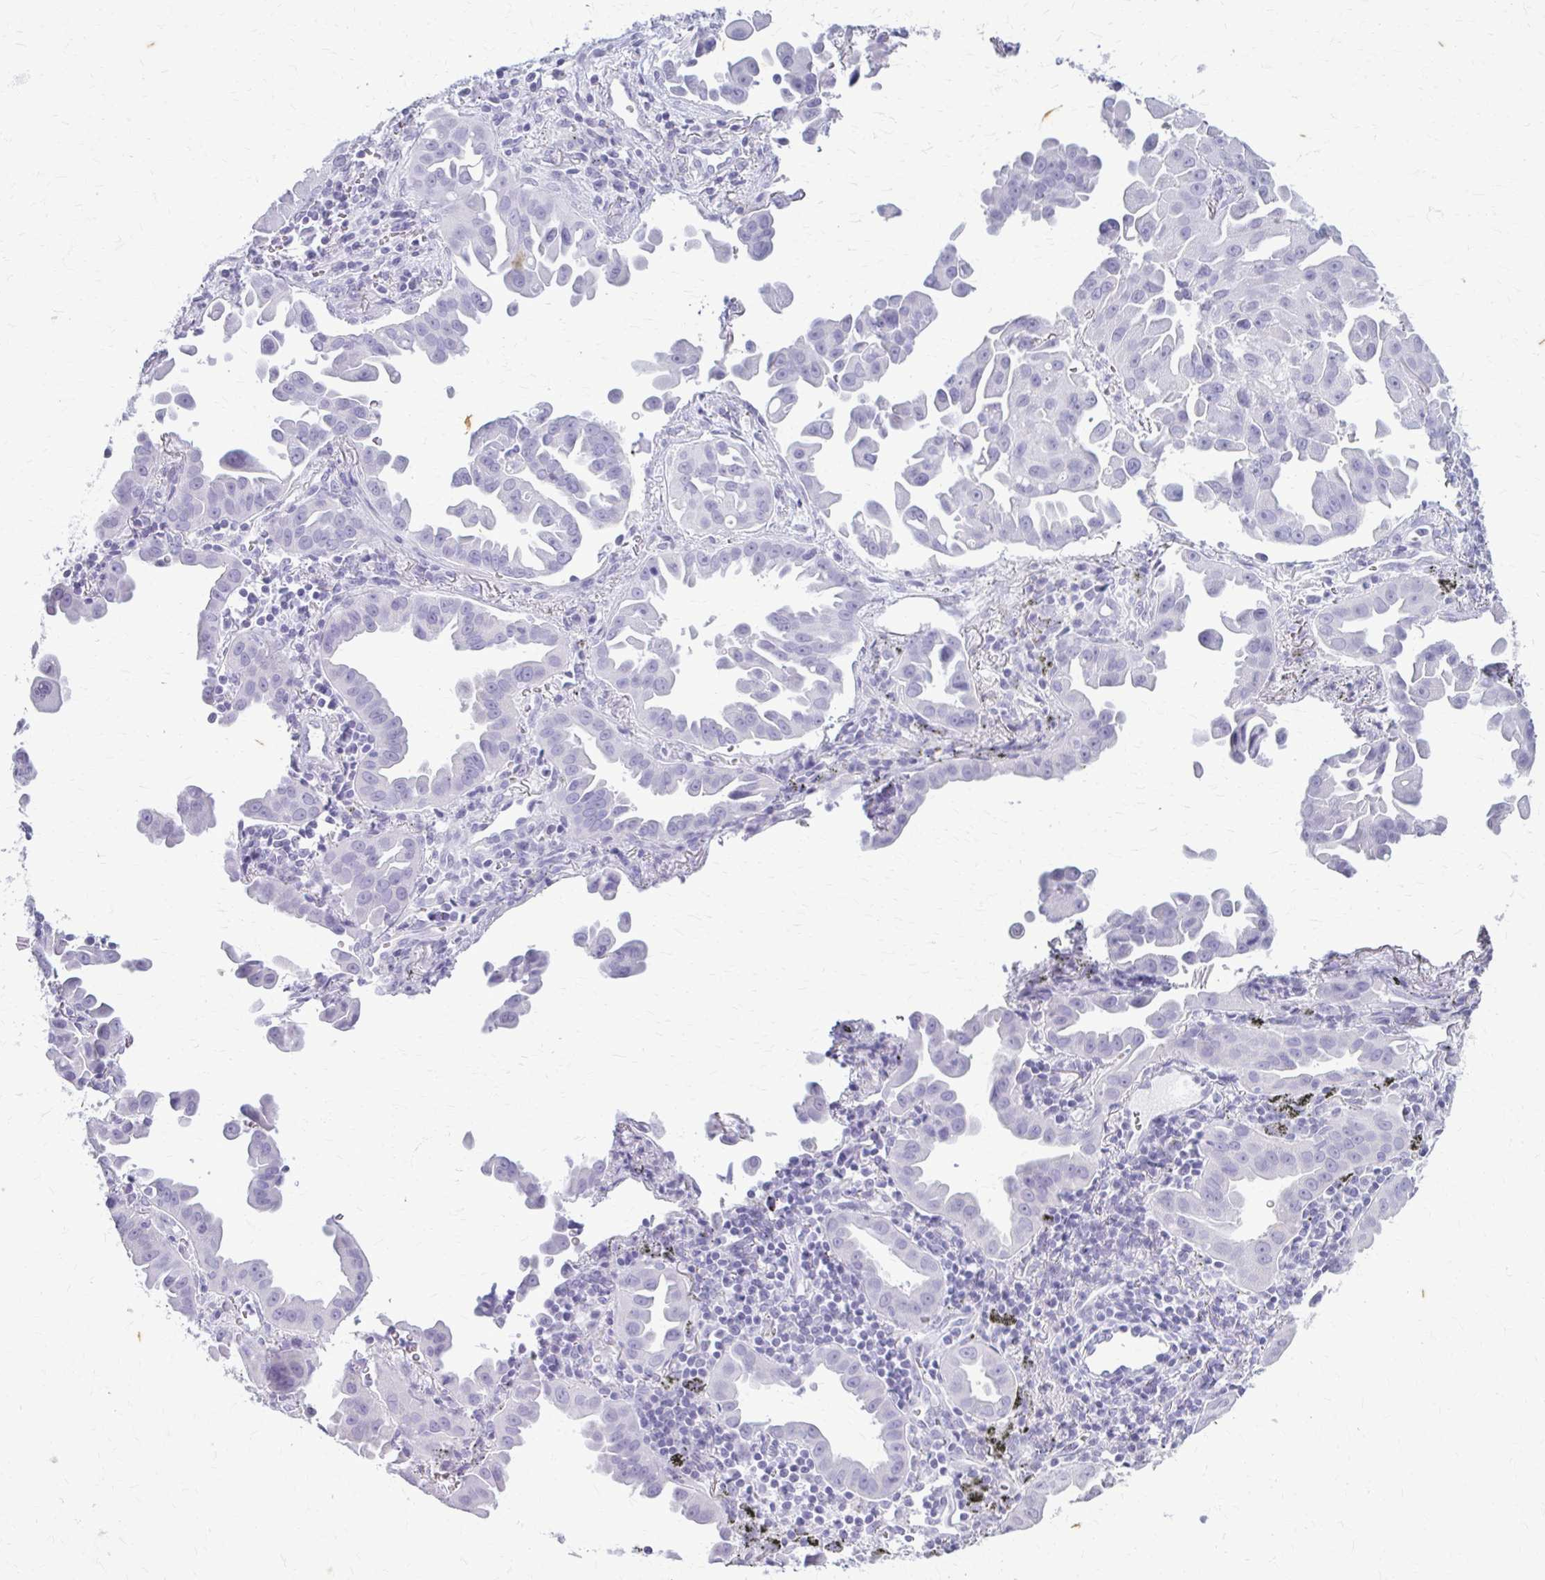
{"staining": {"intensity": "negative", "quantity": "none", "location": "none"}, "tissue": "lung cancer", "cell_type": "Tumor cells", "image_type": "cancer", "snomed": [{"axis": "morphology", "description": "Adenocarcinoma, NOS"}, {"axis": "topography", "description": "Lung"}], "caption": "A high-resolution image shows immunohistochemistry (IHC) staining of lung cancer, which shows no significant staining in tumor cells.", "gene": "KRT5", "patient": {"sex": "male", "age": 68}}